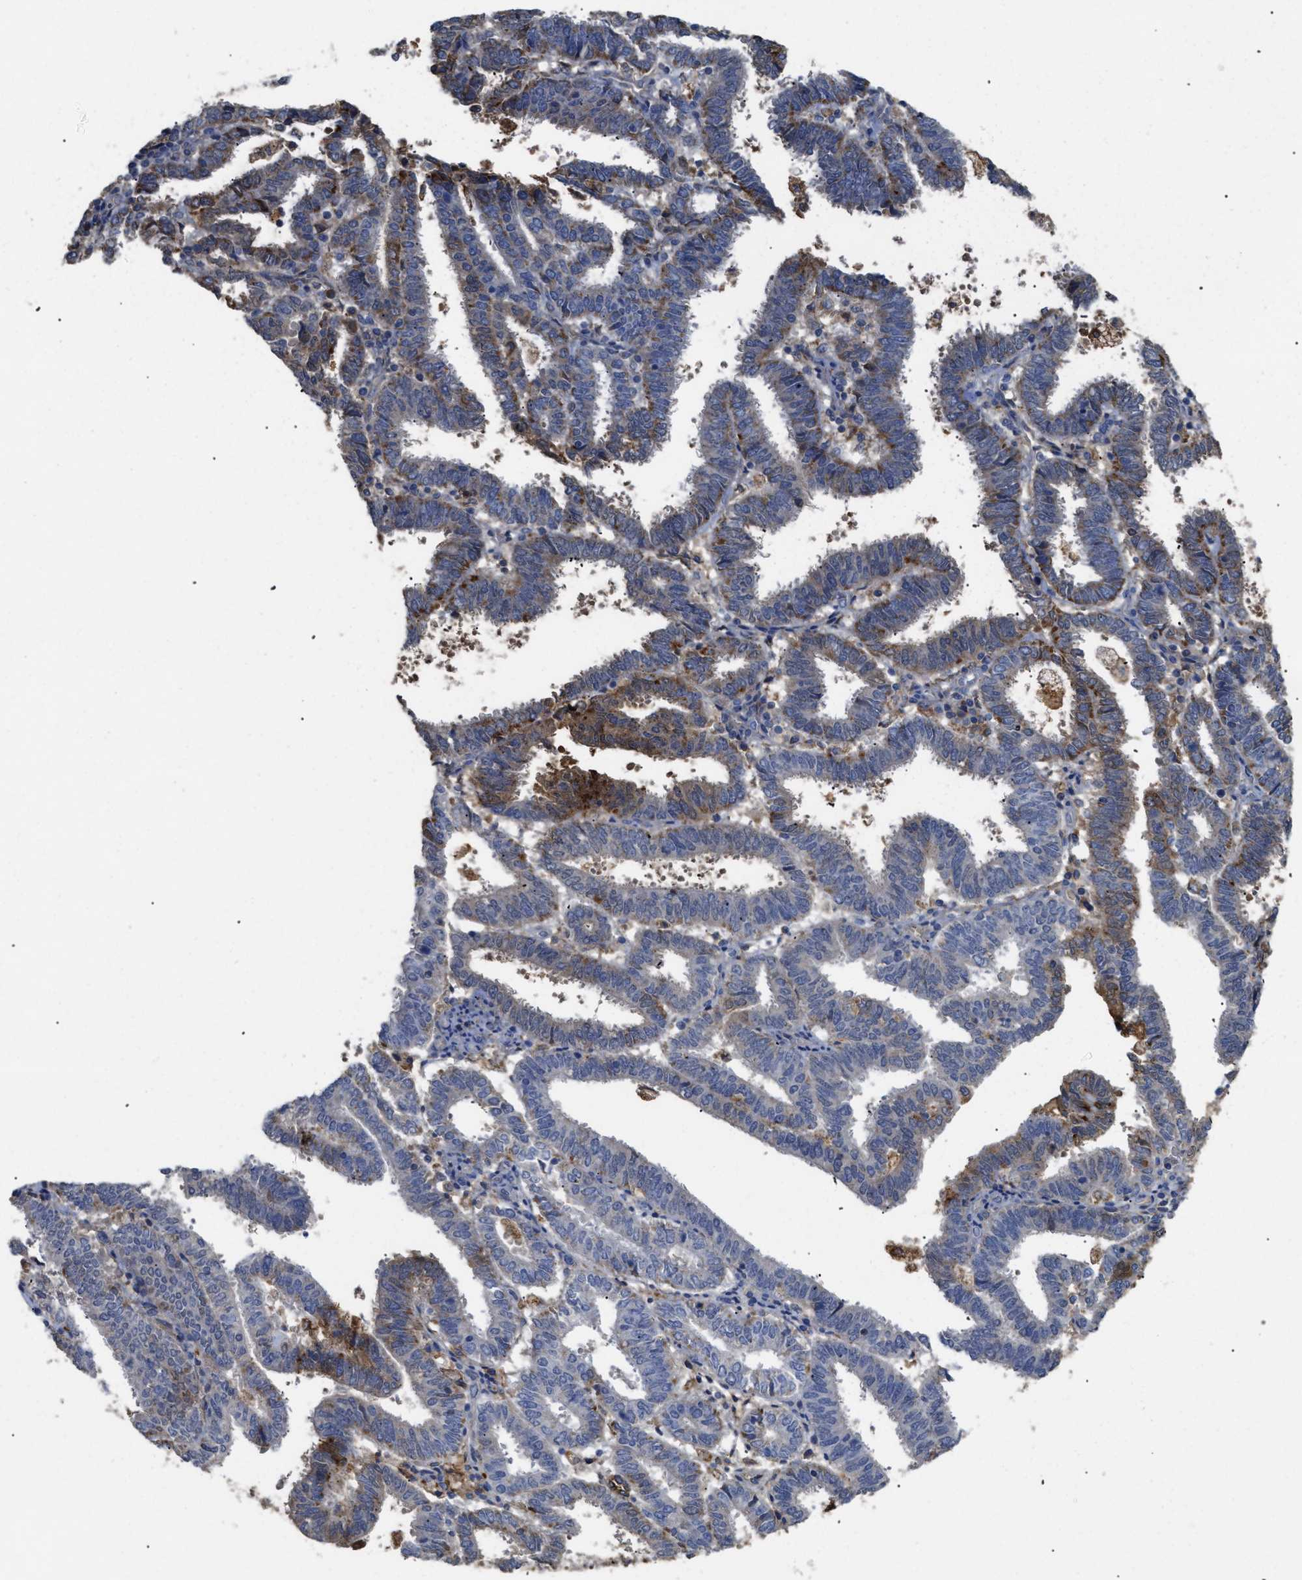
{"staining": {"intensity": "moderate", "quantity": "<25%", "location": "cytoplasmic/membranous"}, "tissue": "endometrial cancer", "cell_type": "Tumor cells", "image_type": "cancer", "snomed": [{"axis": "morphology", "description": "Adenocarcinoma, NOS"}, {"axis": "topography", "description": "Uterus"}], "caption": "A brown stain highlights moderate cytoplasmic/membranous expression of a protein in endometrial cancer tumor cells. (IHC, brightfield microscopy, high magnification).", "gene": "ANXA4", "patient": {"sex": "female", "age": 83}}